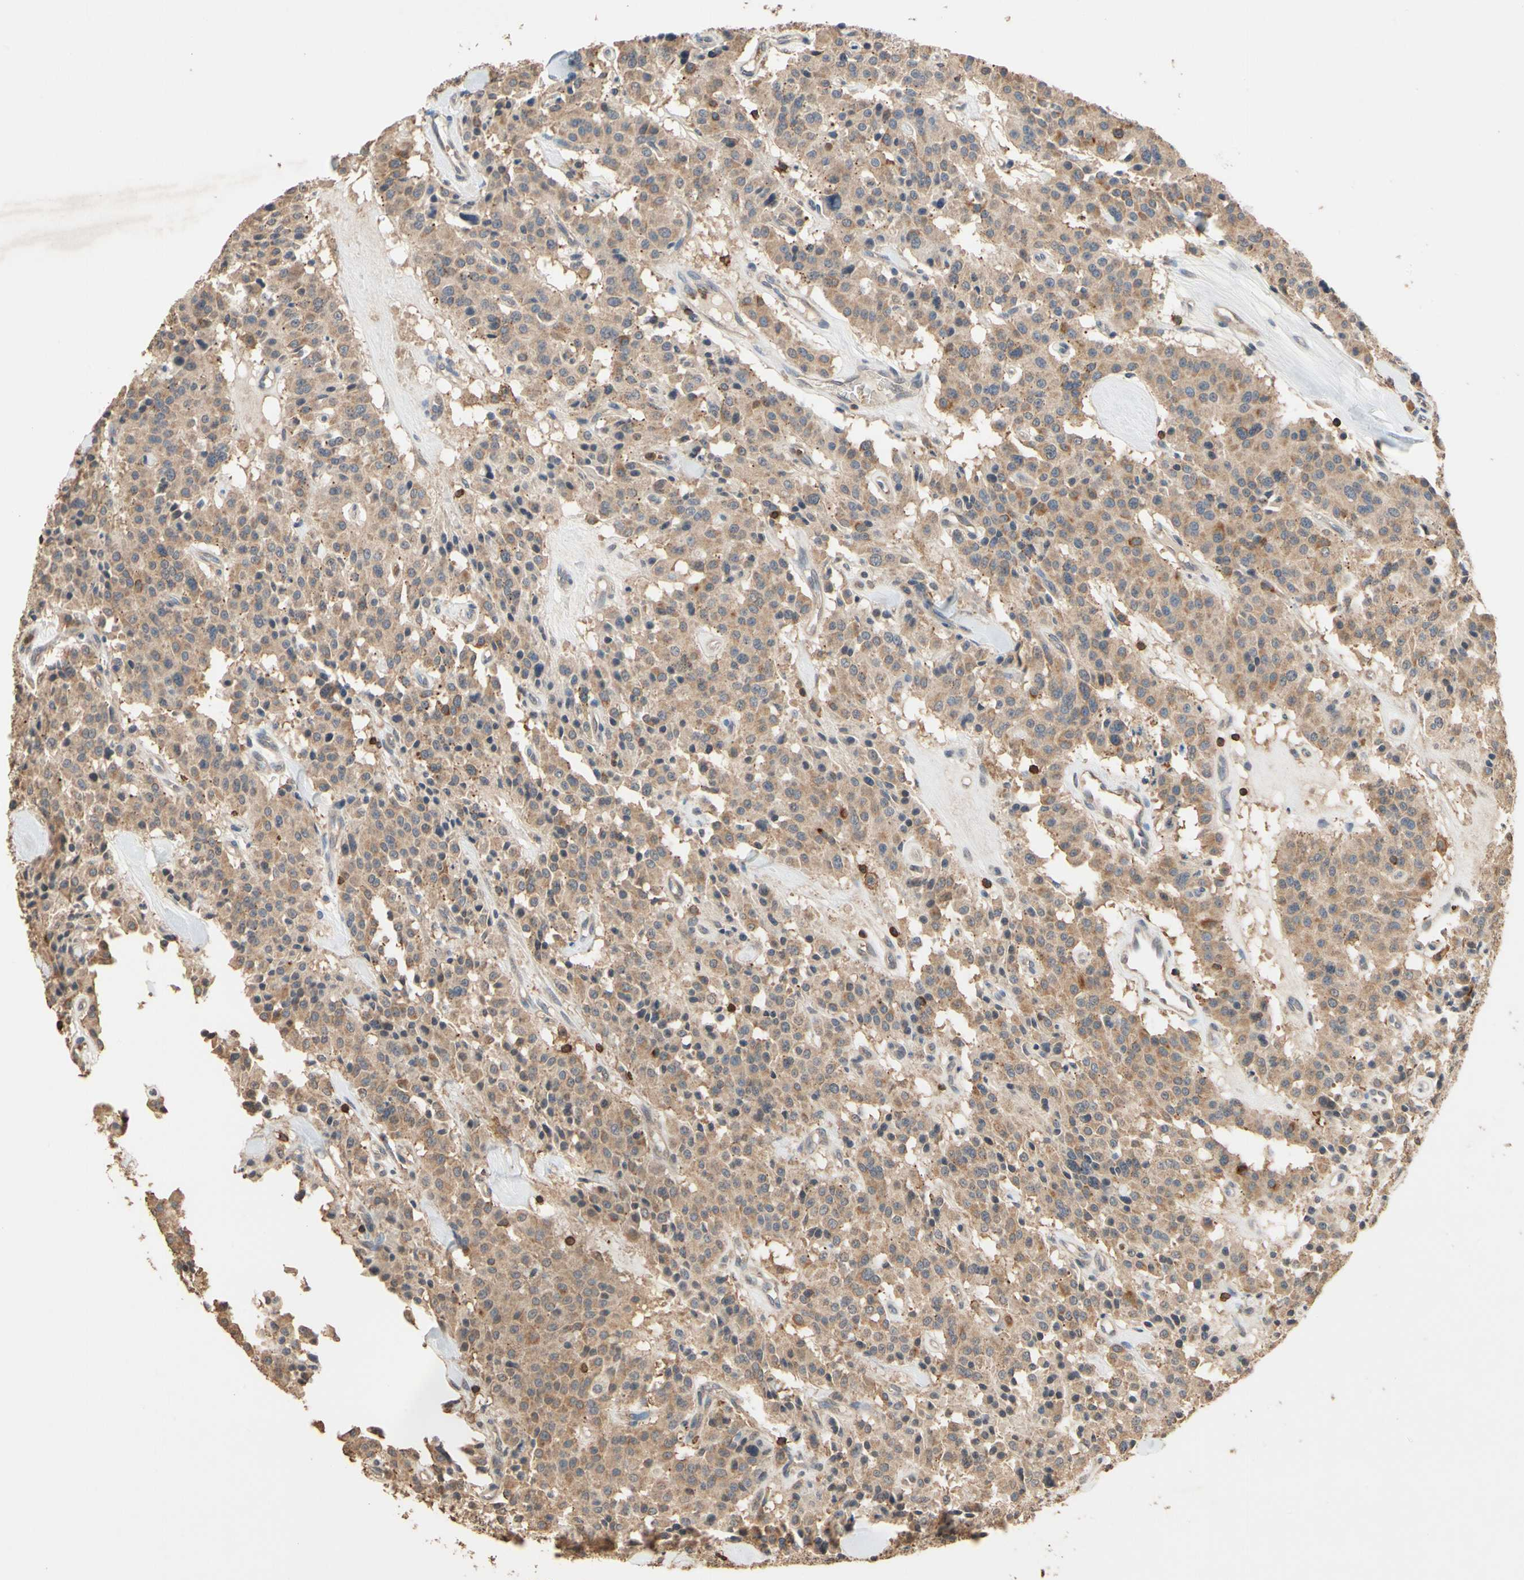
{"staining": {"intensity": "moderate", "quantity": ">75%", "location": "cytoplasmic/membranous"}, "tissue": "carcinoid", "cell_type": "Tumor cells", "image_type": "cancer", "snomed": [{"axis": "morphology", "description": "Carcinoid, malignant, NOS"}, {"axis": "topography", "description": "Lung"}], "caption": "Carcinoid stained for a protein demonstrates moderate cytoplasmic/membranous positivity in tumor cells. (DAB = brown stain, brightfield microscopy at high magnification).", "gene": "MAP3K10", "patient": {"sex": "male", "age": 30}}